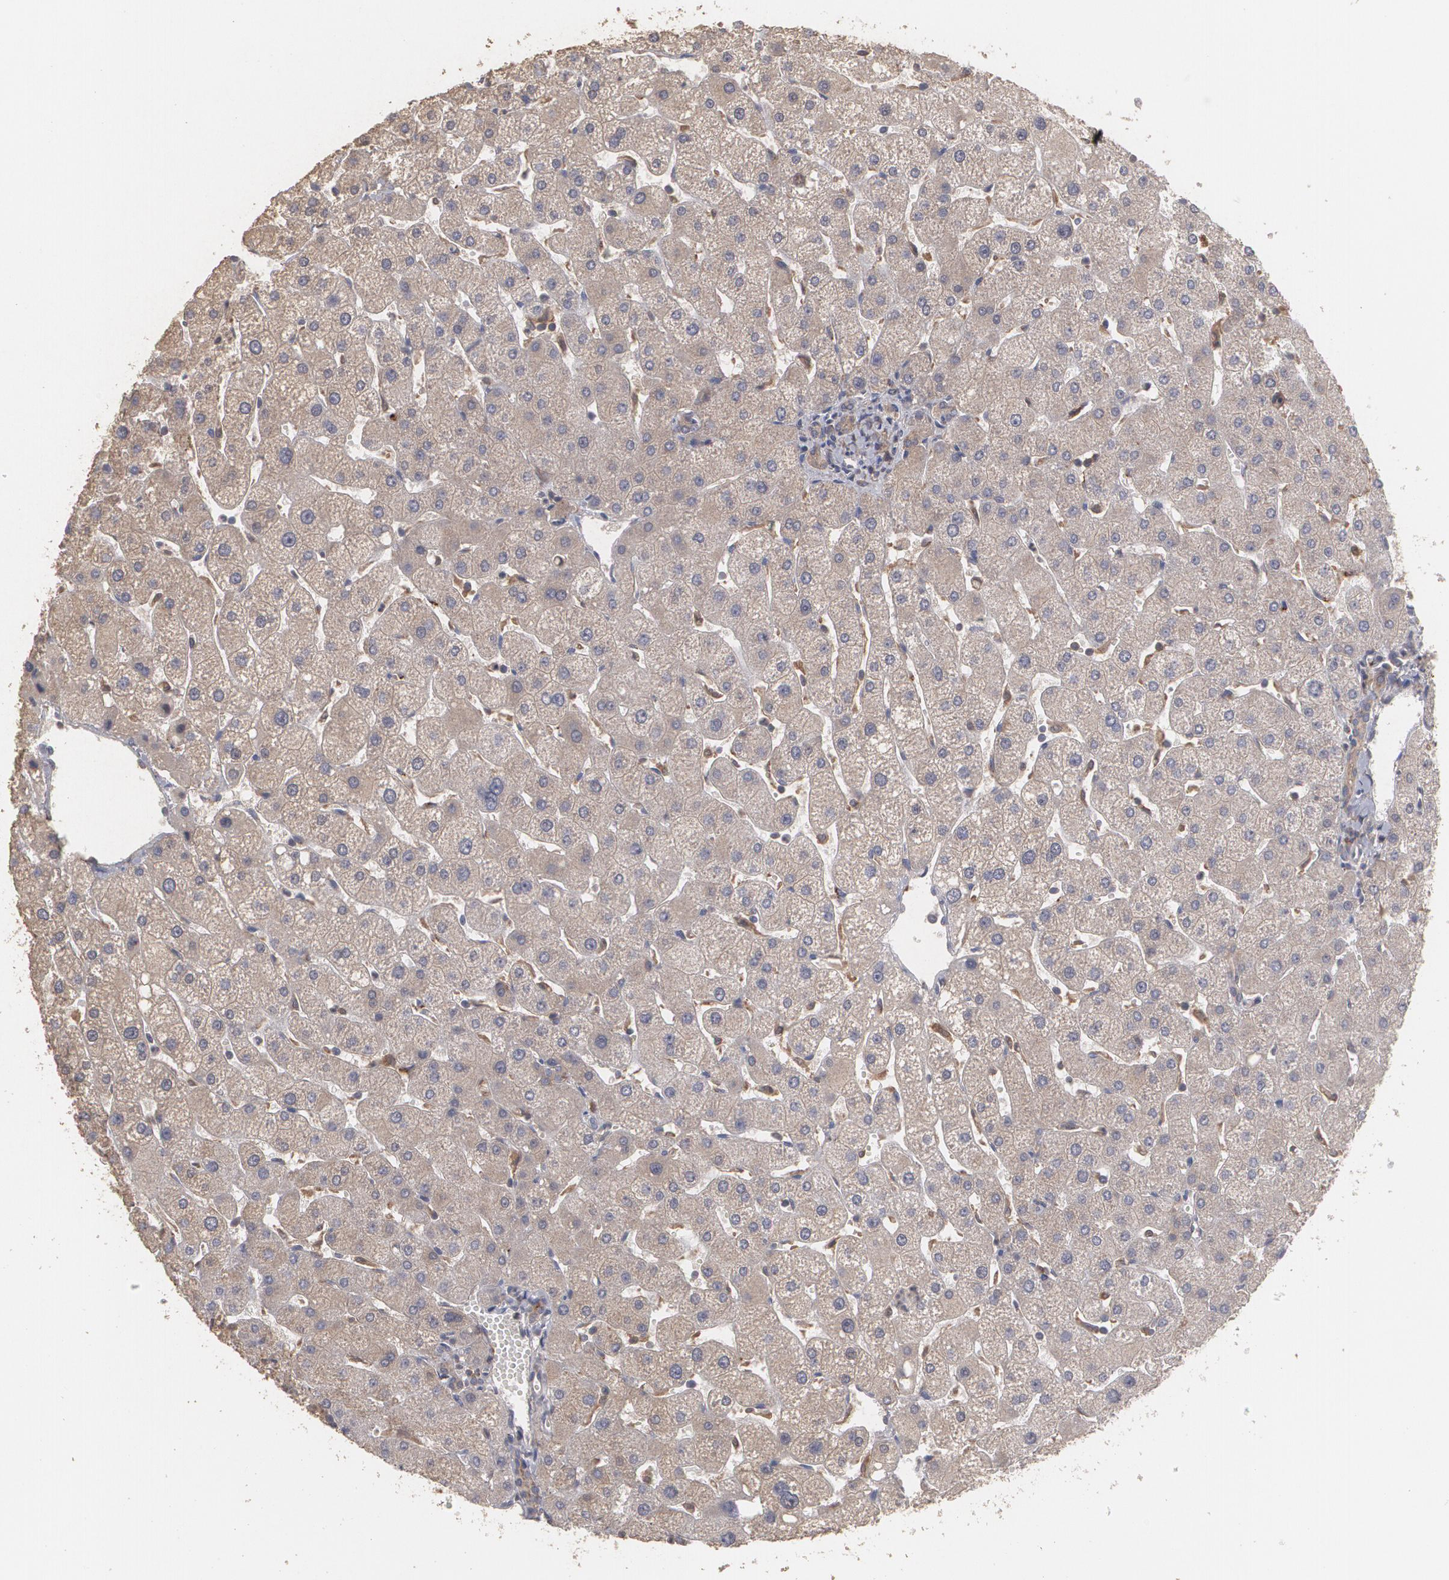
{"staining": {"intensity": "weak", "quantity": "25%-75%", "location": "none"}, "tissue": "liver", "cell_type": "Cholangiocytes", "image_type": "normal", "snomed": [{"axis": "morphology", "description": "Normal tissue, NOS"}, {"axis": "topography", "description": "Liver"}], "caption": "Protein staining of normal liver displays weak None staining in approximately 25%-75% of cholangiocytes.", "gene": "HTT", "patient": {"sex": "male", "age": 67}}